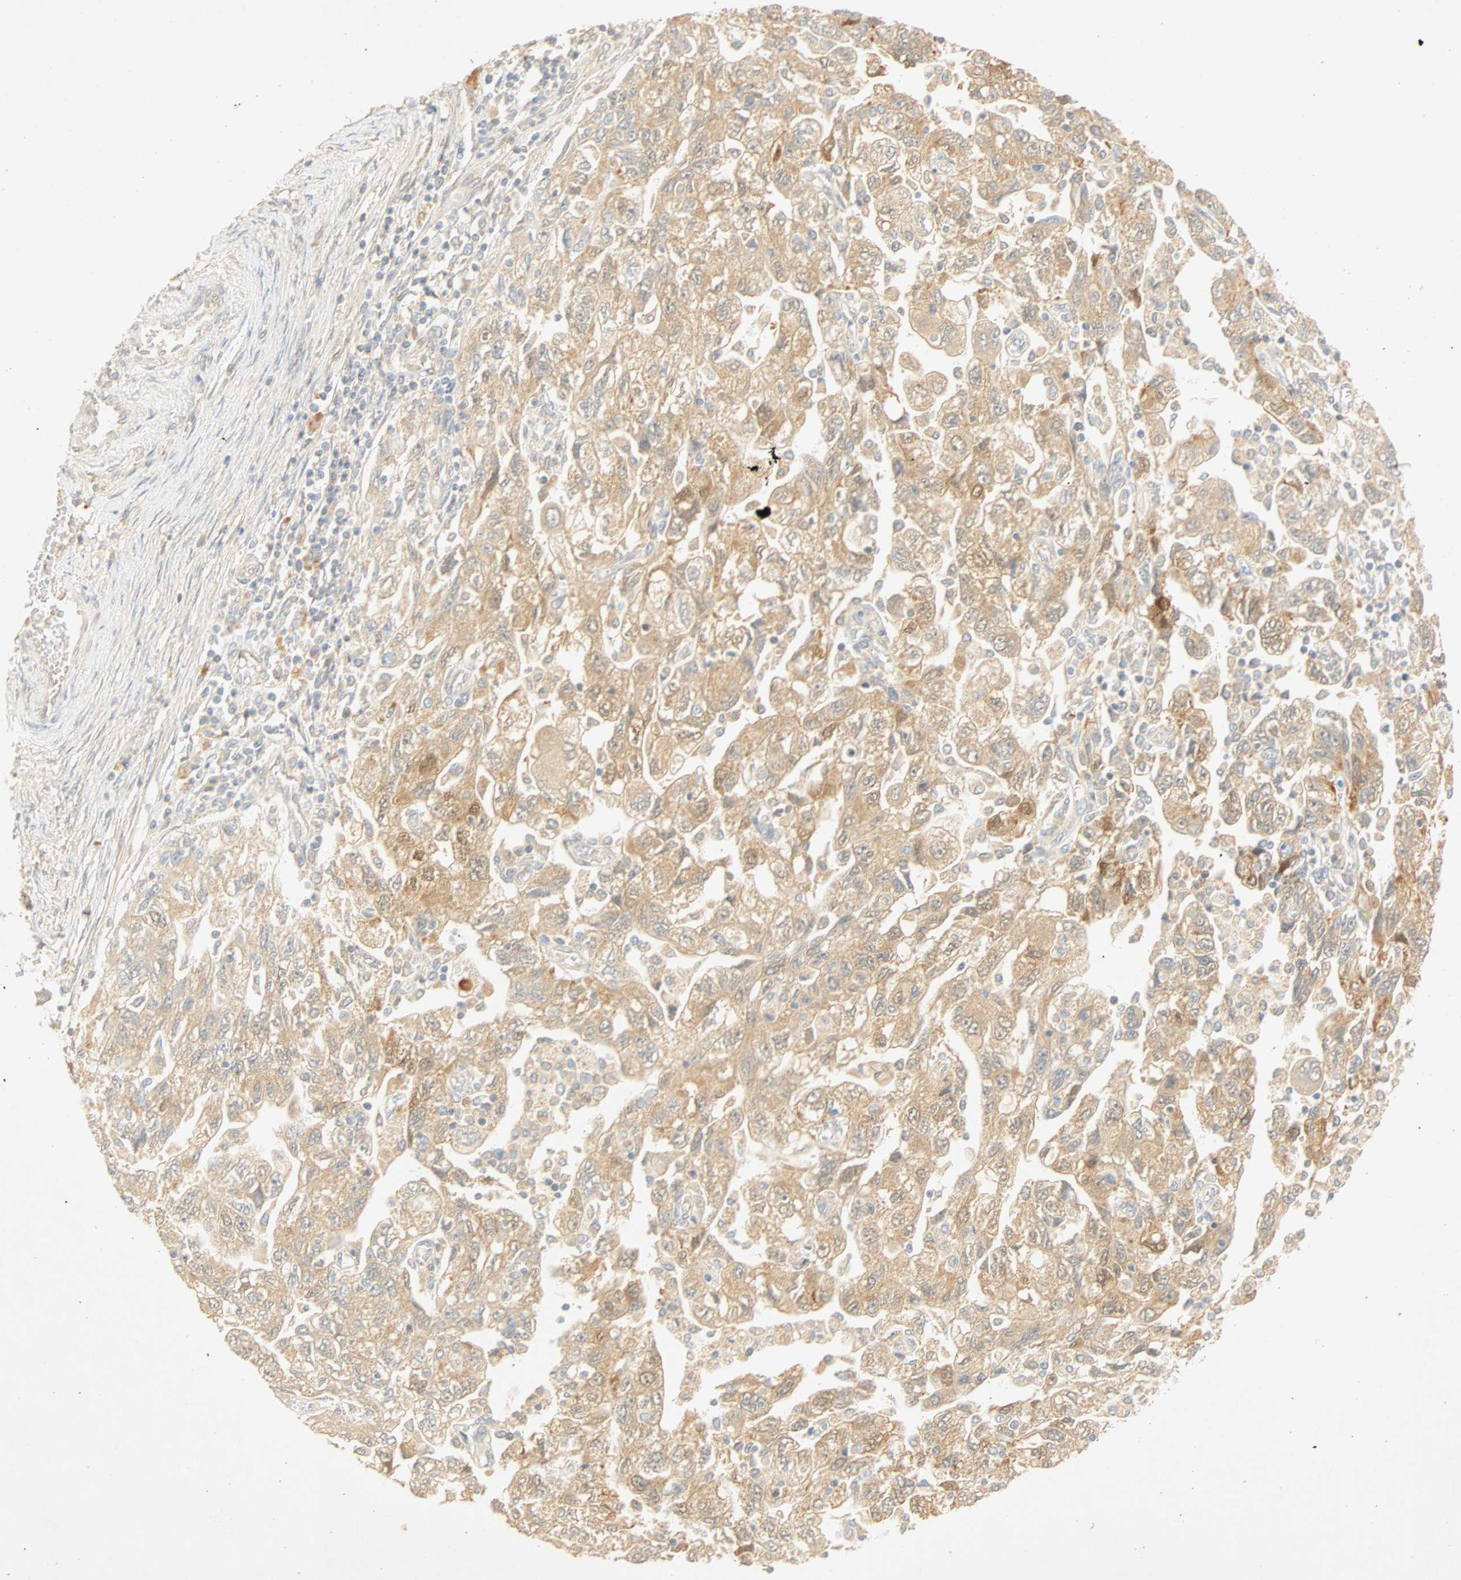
{"staining": {"intensity": "moderate", "quantity": ">75%", "location": "cytoplasmic/membranous"}, "tissue": "ovarian cancer", "cell_type": "Tumor cells", "image_type": "cancer", "snomed": [{"axis": "morphology", "description": "Carcinoma, NOS"}, {"axis": "morphology", "description": "Cystadenocarcinoma, serous, NOS"}, {"axis": "topography", "description": "Ovary"}], "caption": "Ovarian carcinoma tissue displays moderate cytoplasmic/membranous expression in about >75% of tumor cells", "gene": "SELENBP1", "patient": {"sex": "female", "age": 69}}